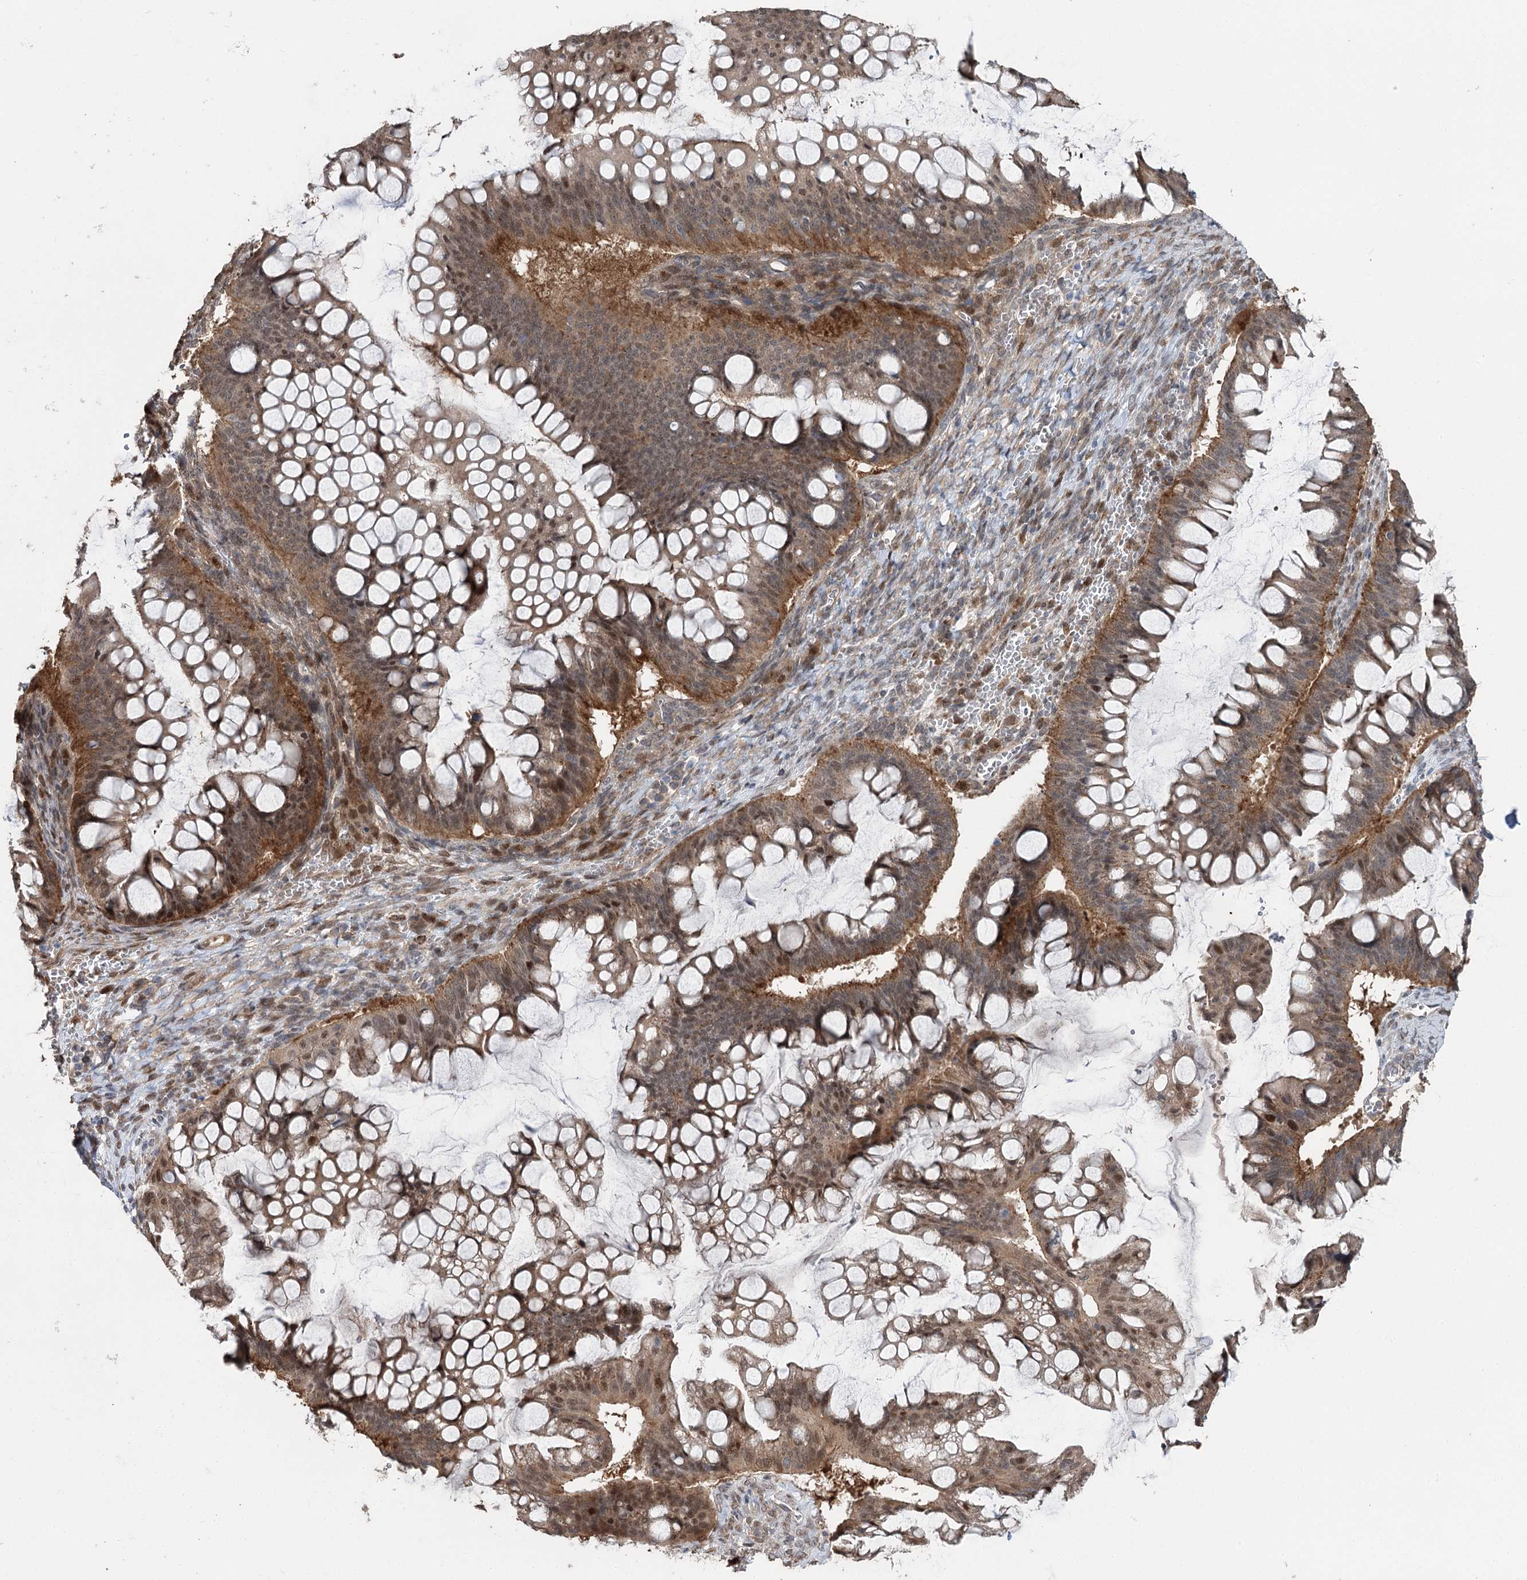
{"staining": {"intensity": "moderate", "quantity": "25%-75%", "location": "cytoplasmic/membranous,nuclear"}, "tissue": "ovarian cancer", "cell_type": "Tumor cells", "image_type": "cancer", "snomed": [{"axis": "morphology", "description": "Cystadenocarcinoma, mucinous, NOS"}, {"axis": "topography", "description": "Ovary"}], "caption": "Approximately 25%-75% of tumor cells in ovarian mucinous cystadenocarcinoma reveal moderate cytoplasmic/membranous and nuclear protein staining as visualized by brown immunohistochemical staining.", "gene": "STX6", "patient": {"sex": "female", "age": 73}}